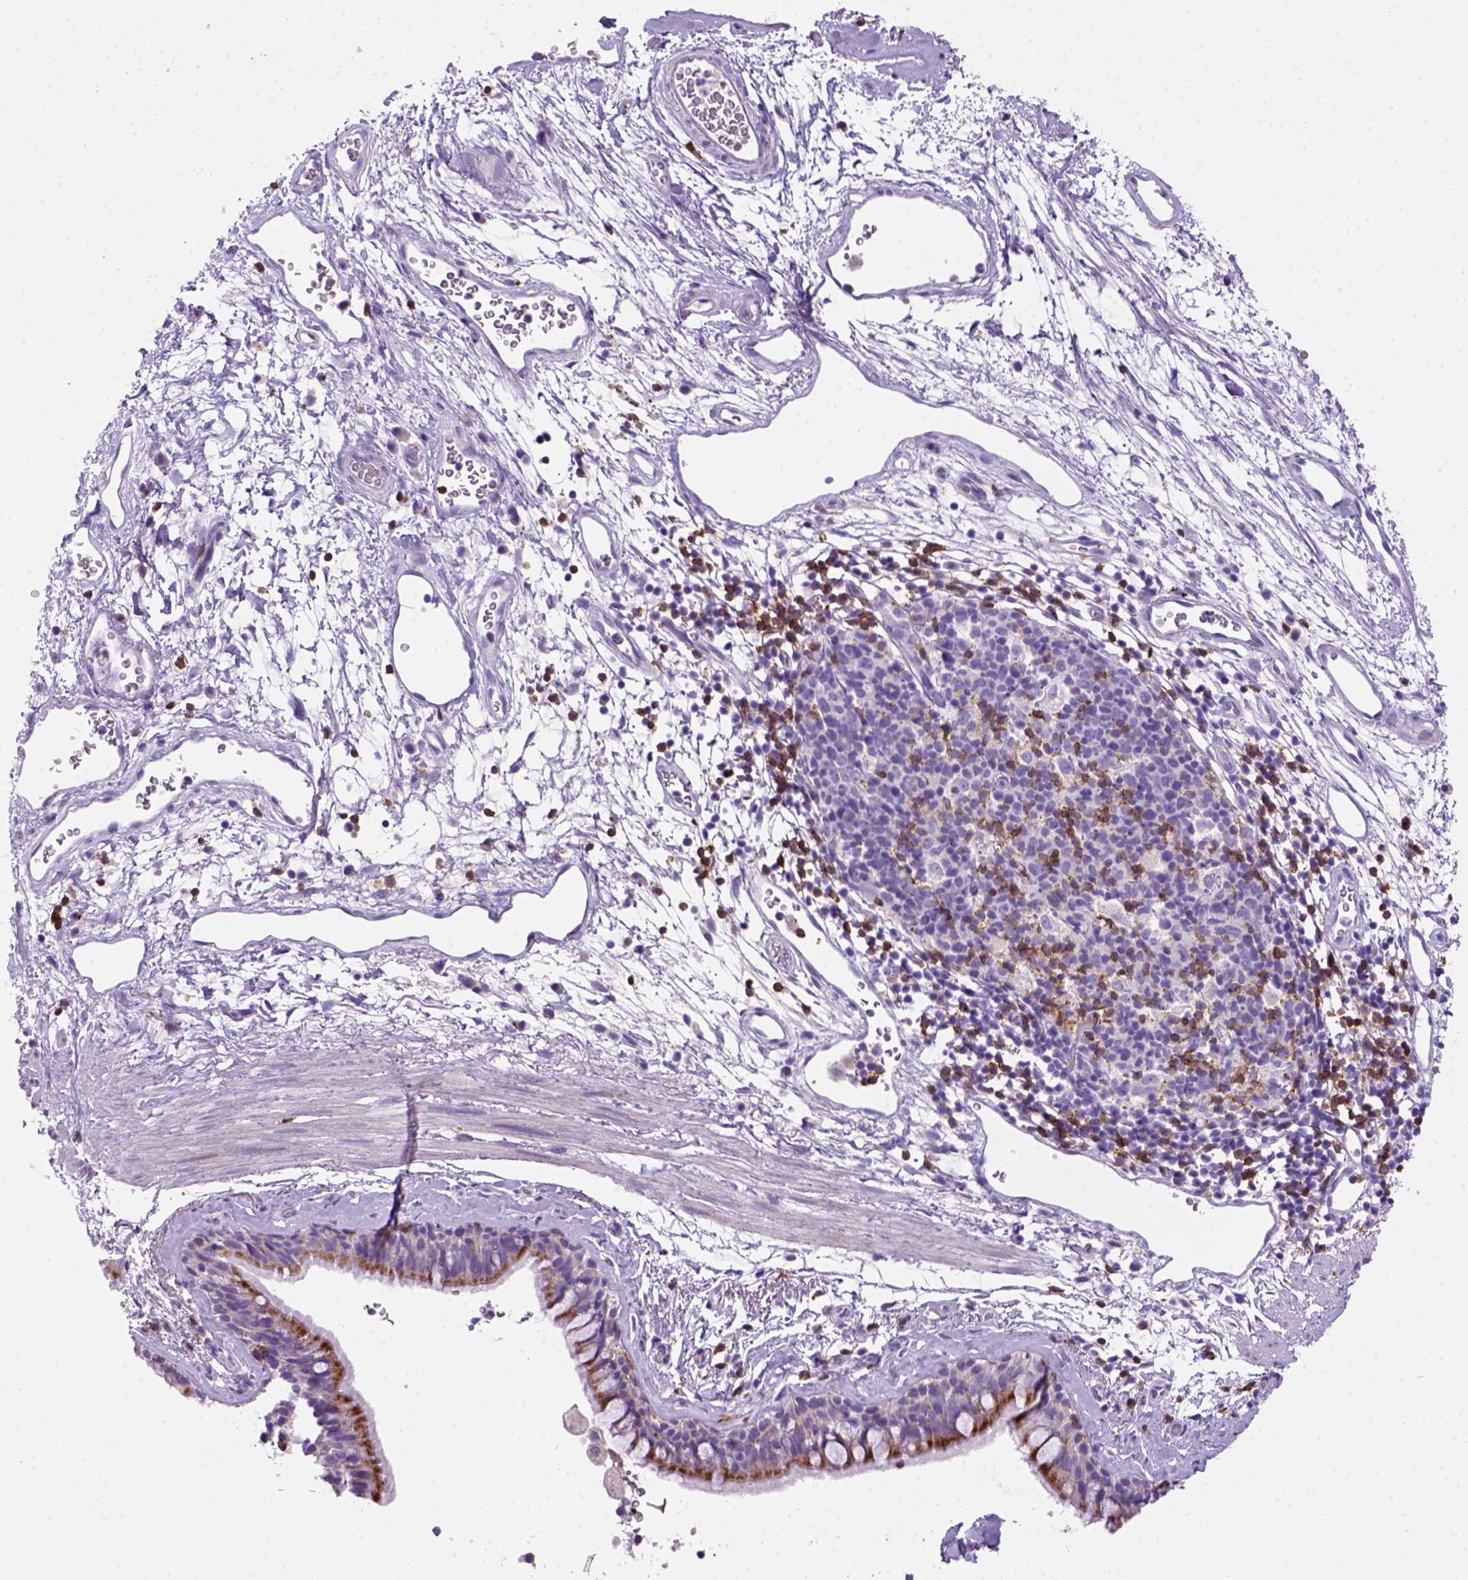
{"staining": {"intensity": "strong", "quantity": "25%-75%", "location": "cytoplasmic/membranous"}, "tissue": "bronchus", "cell_type": "Respiratory epithelial cells", "image_type": "normal", "snomed": [{"axis": "morphology", "description": "Normal tissue, NOS"}, {"axis": "topography", "description": "Cartilage tissue"}, {"axis": "topography", "description": "Bronchus"}], "caption": "Human bronchus stained with a brown dye shows strong cytoplasmic/membranous positive staining in approximately 25%-75% of respiratory epithelial cells.", "gene": "CD3E", "patient": {"sex": "male", "age": 58}}